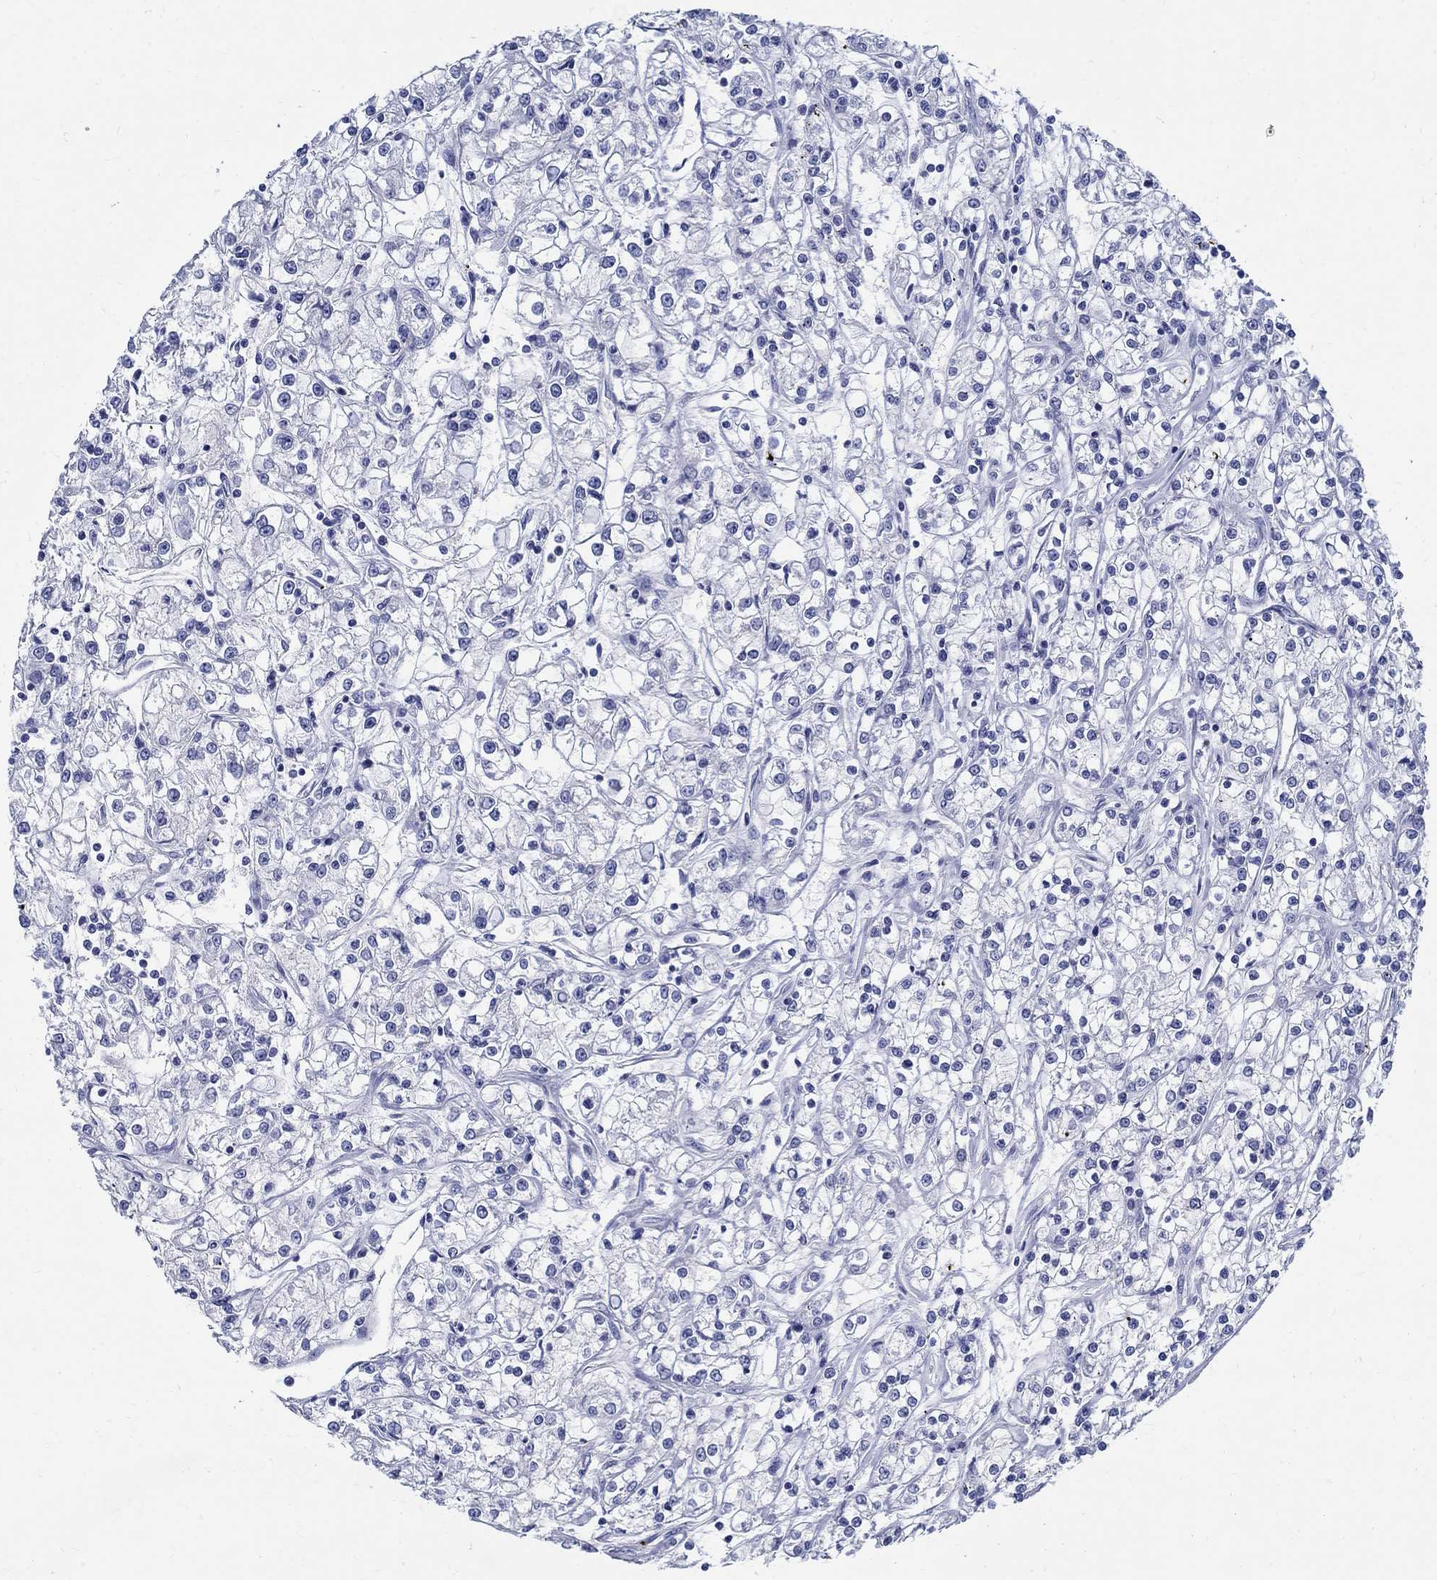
{"staining": {"intensity": "negative", "quantity": "none", "location": "none"}, "tissue": "renal cancer", "cell_type": "Tumor cells", "image_type": "cancer", "snomed": [{"axis": "morphology", "description": "Adenocarcinoma, NOS"}, {"axis": "topography", "description": "Kidney"}], "caption": "The immunohistochemistry micrograph has no significant positivity in tumor cells of renal cancer (adenocarcinoma) tissue.", "gene": "BSPRY", "patient": {"sex": "female", "age": 59}}